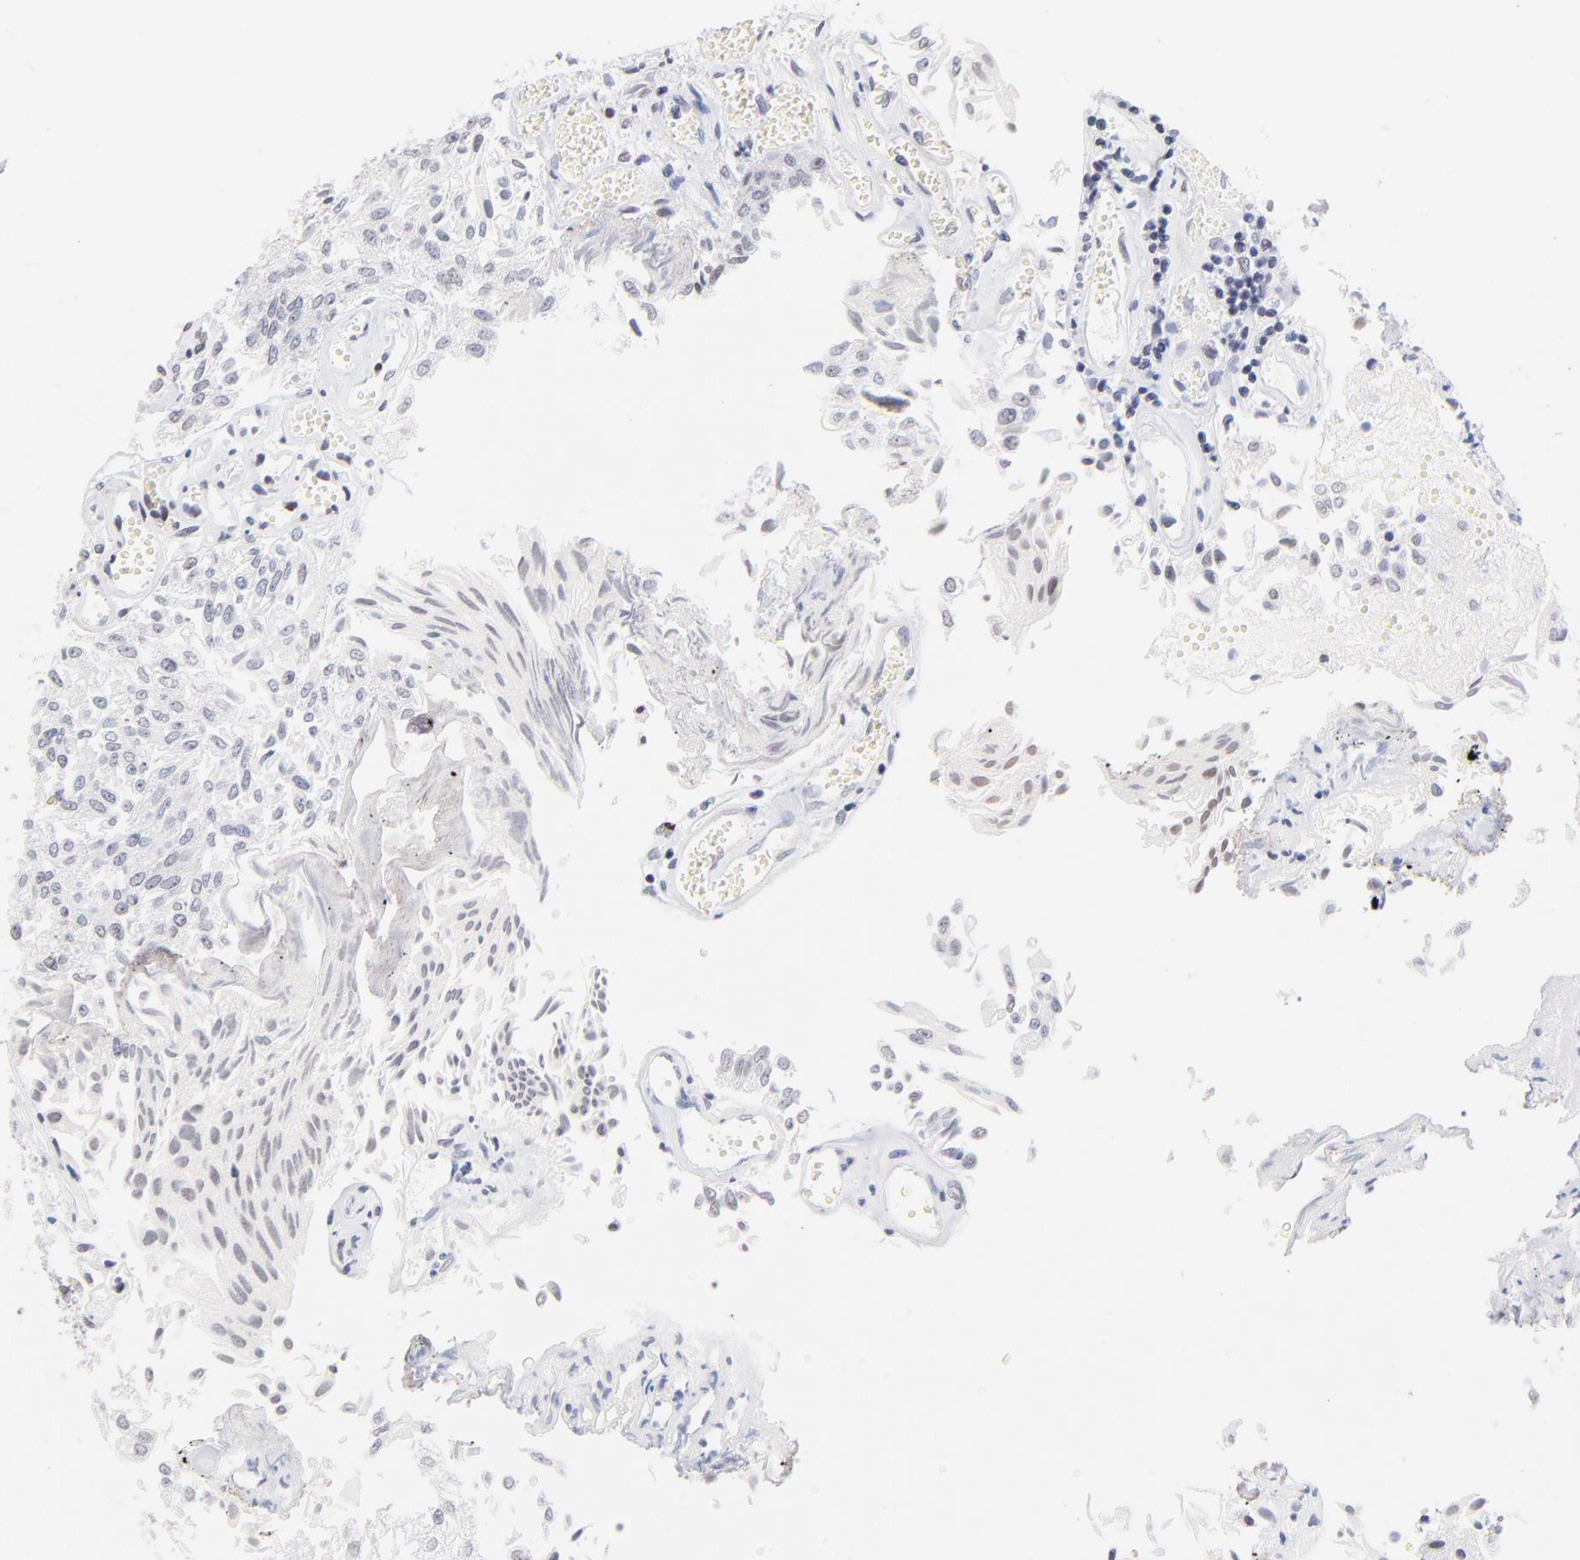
{"staining": {"intensity": "negative", "quantity": "none", "location": "none"}, "tissue": "urothelial cancer", "cell_type": "Tumor cells", "image_type": "cancer", "snomed": [{"axis": "morphology", "description": "Urothelial carcinoma, Low grade"}, {"axis": "topography", "description": "Urinary bladder"}], "caption": "Tumor cells show no significant expression in low-grade urothelial carcinoma.", "gene": "ZNF74", "patient": {"sex": "male", "age": 86}}